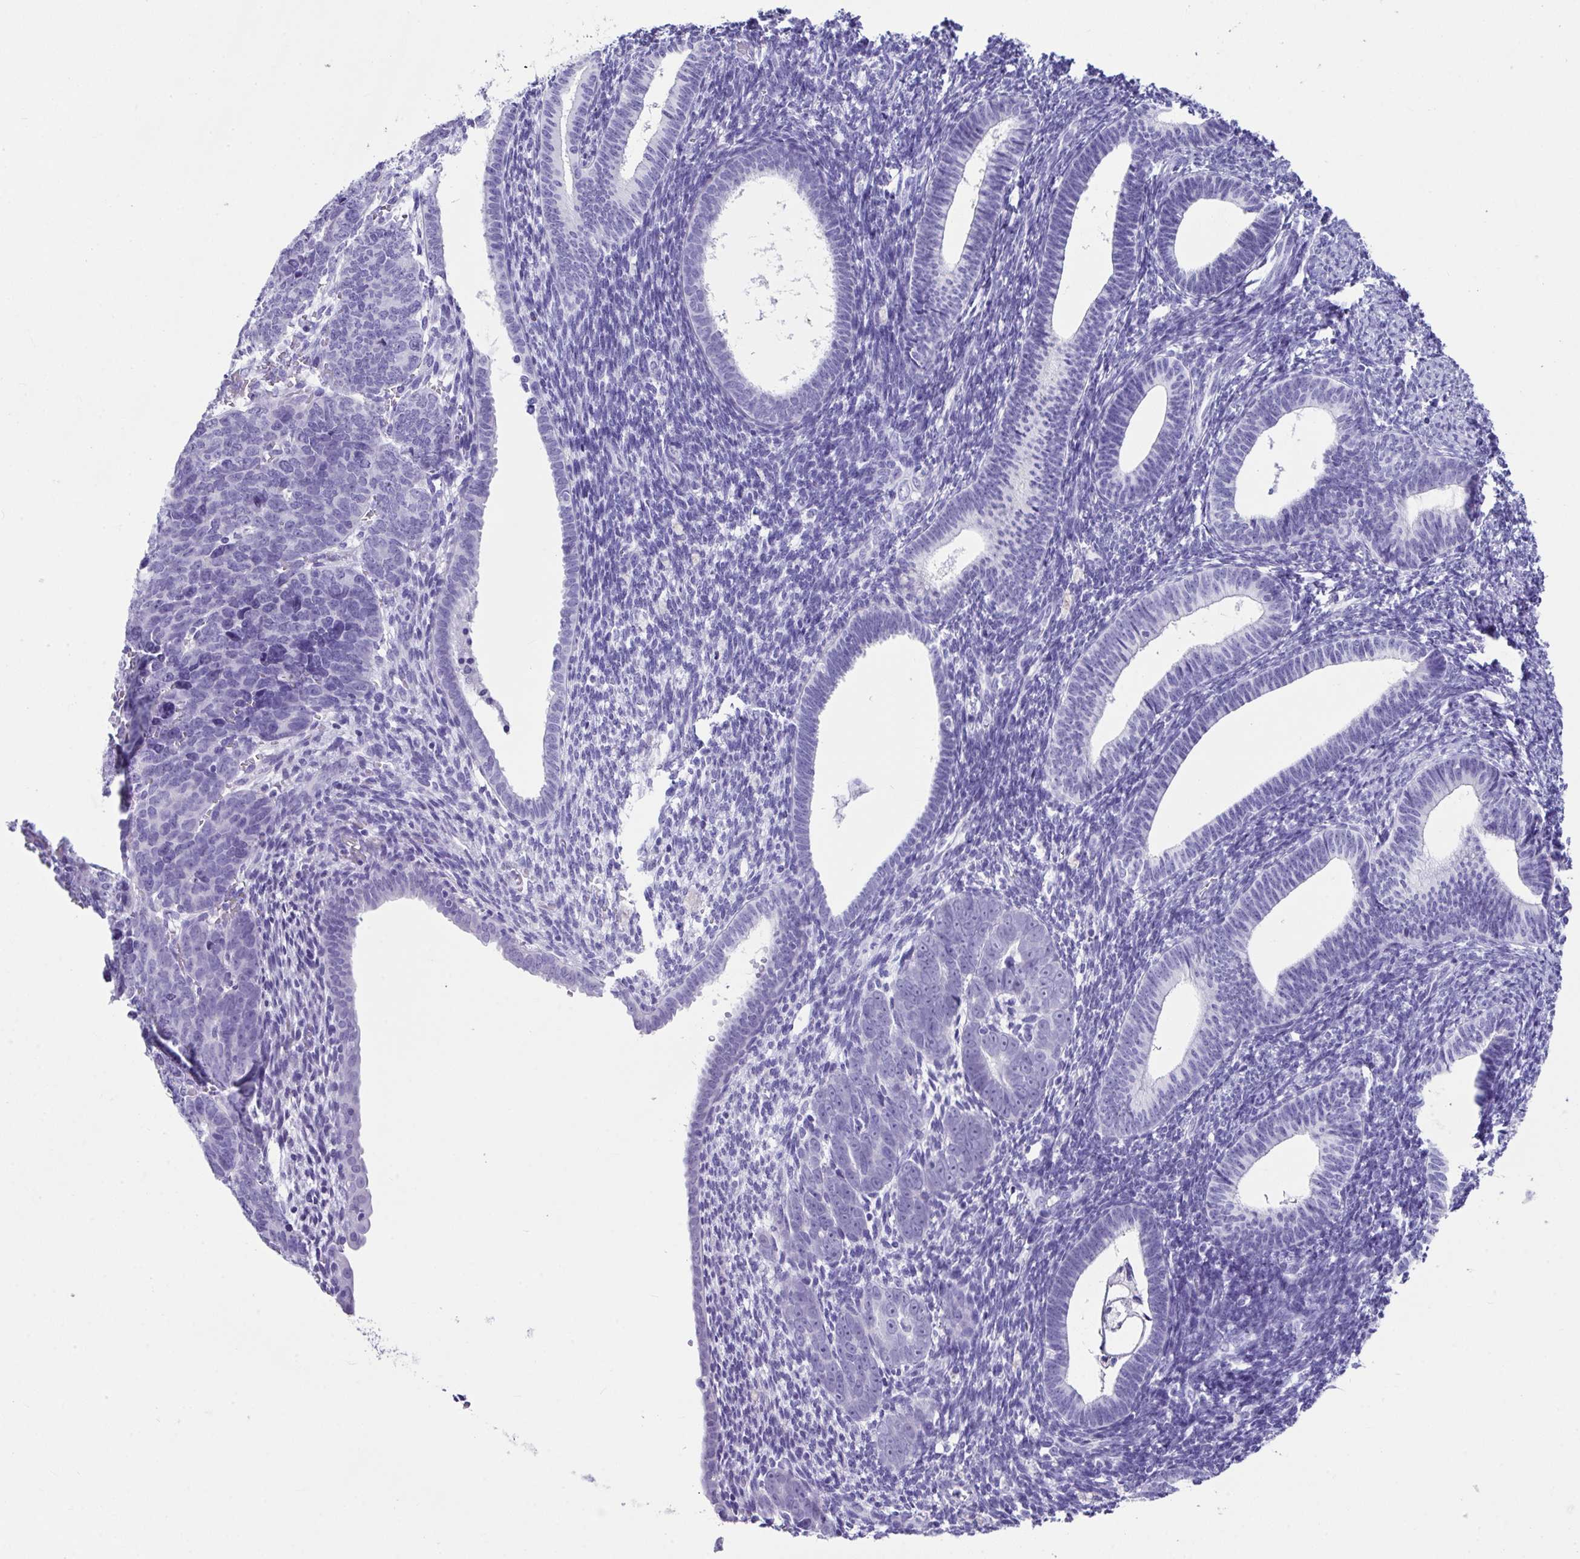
{"staining": {"intensity": "negative", "quantity": "none", "location": "none"}, "tissue": "endometrial cancer", "cell_type": "Tumor cells", "image_type": "cancer", "snomed": [{"axis": "morphology", "description": "Adenocarcinoma, NOS"}, {"axis": "topography", "description": "Endometrium"}], "caption": "High magnification brightfield microscopy of adenocarcinoma (endometrial) stained with DAB (3,3'-diaminobenzidine) (brown) and counterstained with hematoxylin (blue): tumor cells show no significant staining.", "gene": "LGALS4", "patient": {"sex": "female", "age": 82}}